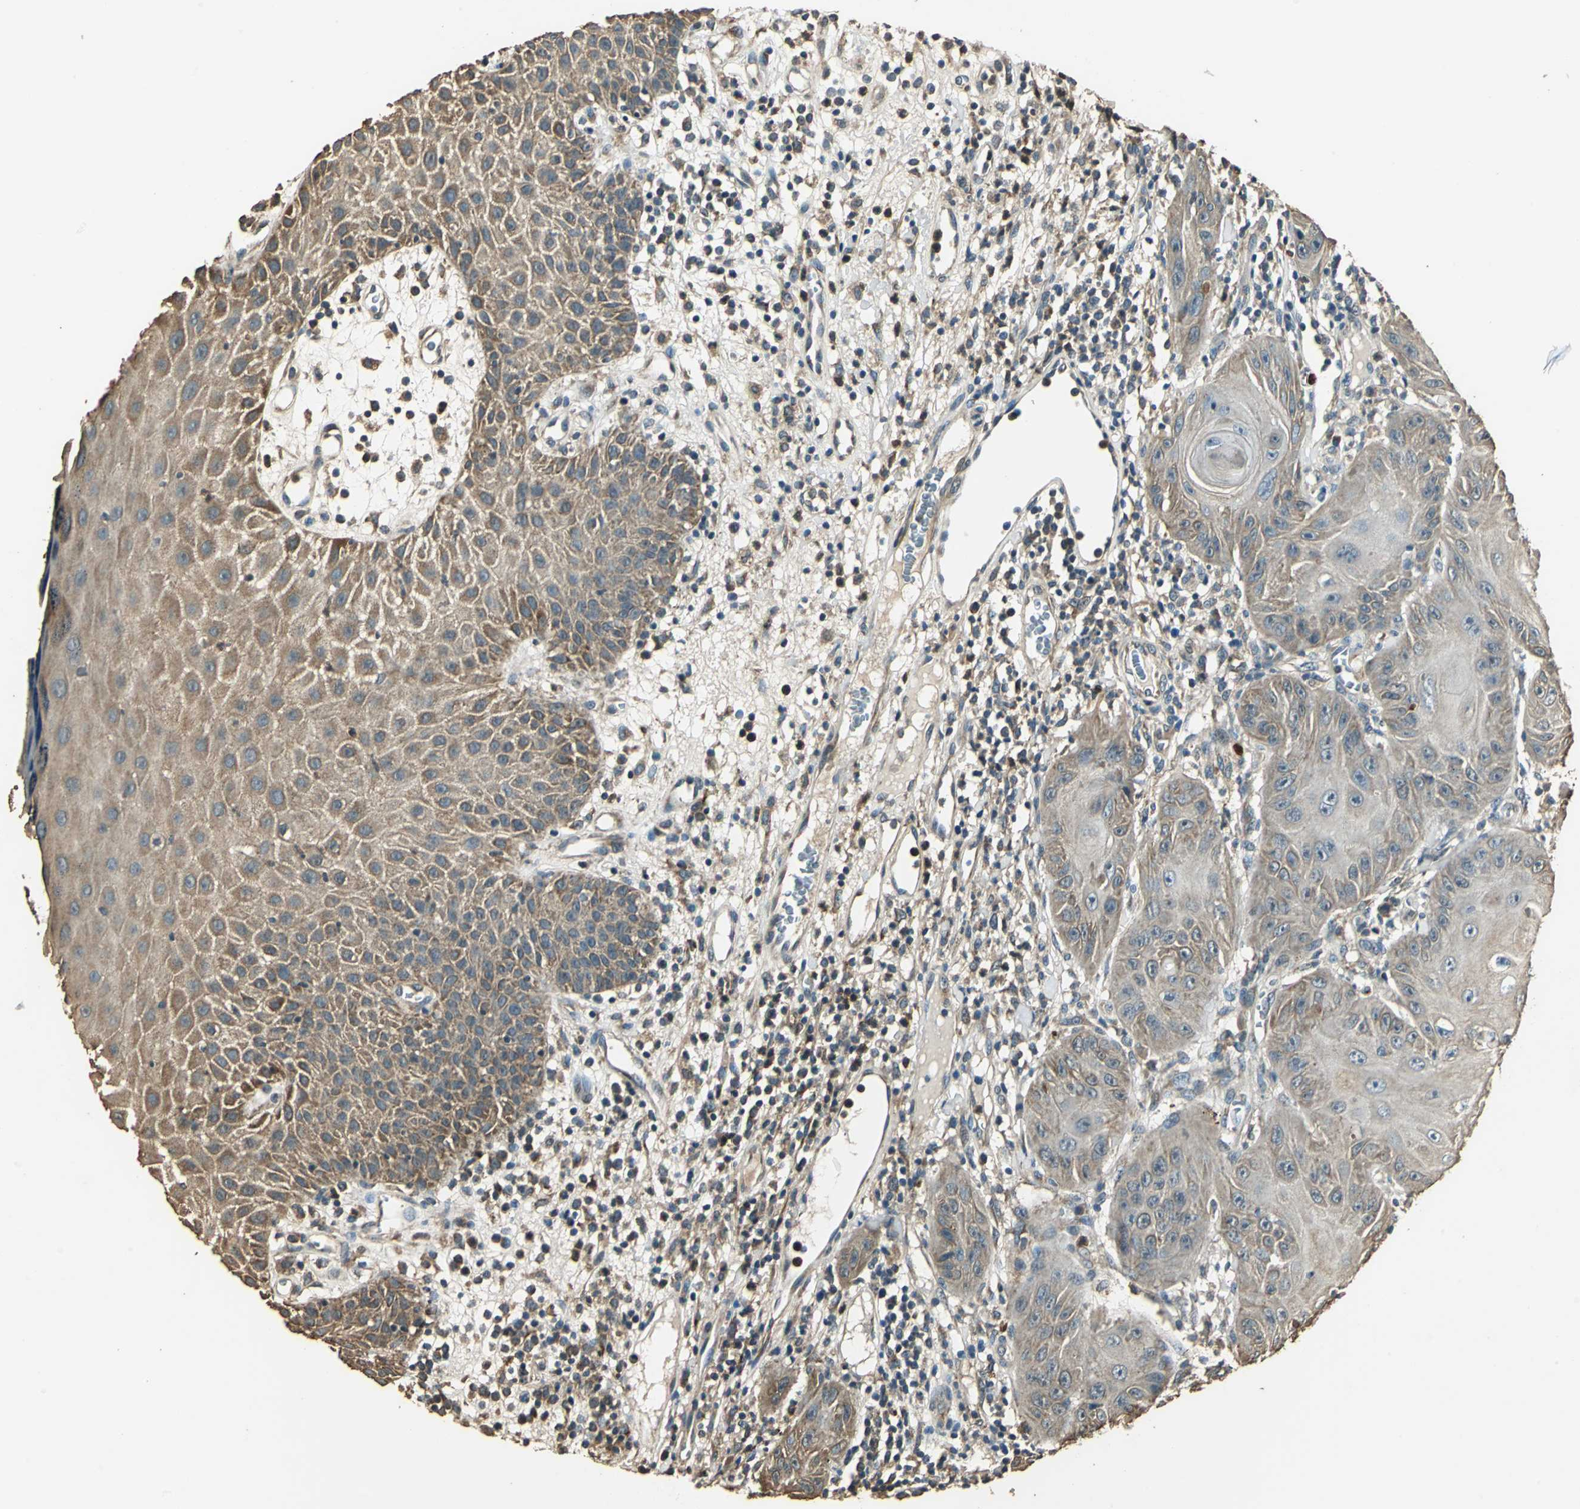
{"staining": {"intensity": "moderate", "quantity": ">75%", "location": "cytoplasmic/membranous"}, "tissue": "skin cancer", "cell_type": "Tumor cells", "image_type": "cancer", "snomed": [{"axis": "morphology", "description": "Squamous cell carcinoma, NOS"}, {"axis": "topography", "description": "Skin"}], "caption": "A photomicrograph of human skin cancer (squamous cell carcinoma) stained for a protein shows moderate cytoplasmic/membranous brown staining in tumor cells.", "gene": "TMPRSS4", "patient": {"sex": "female", "age": 78}}